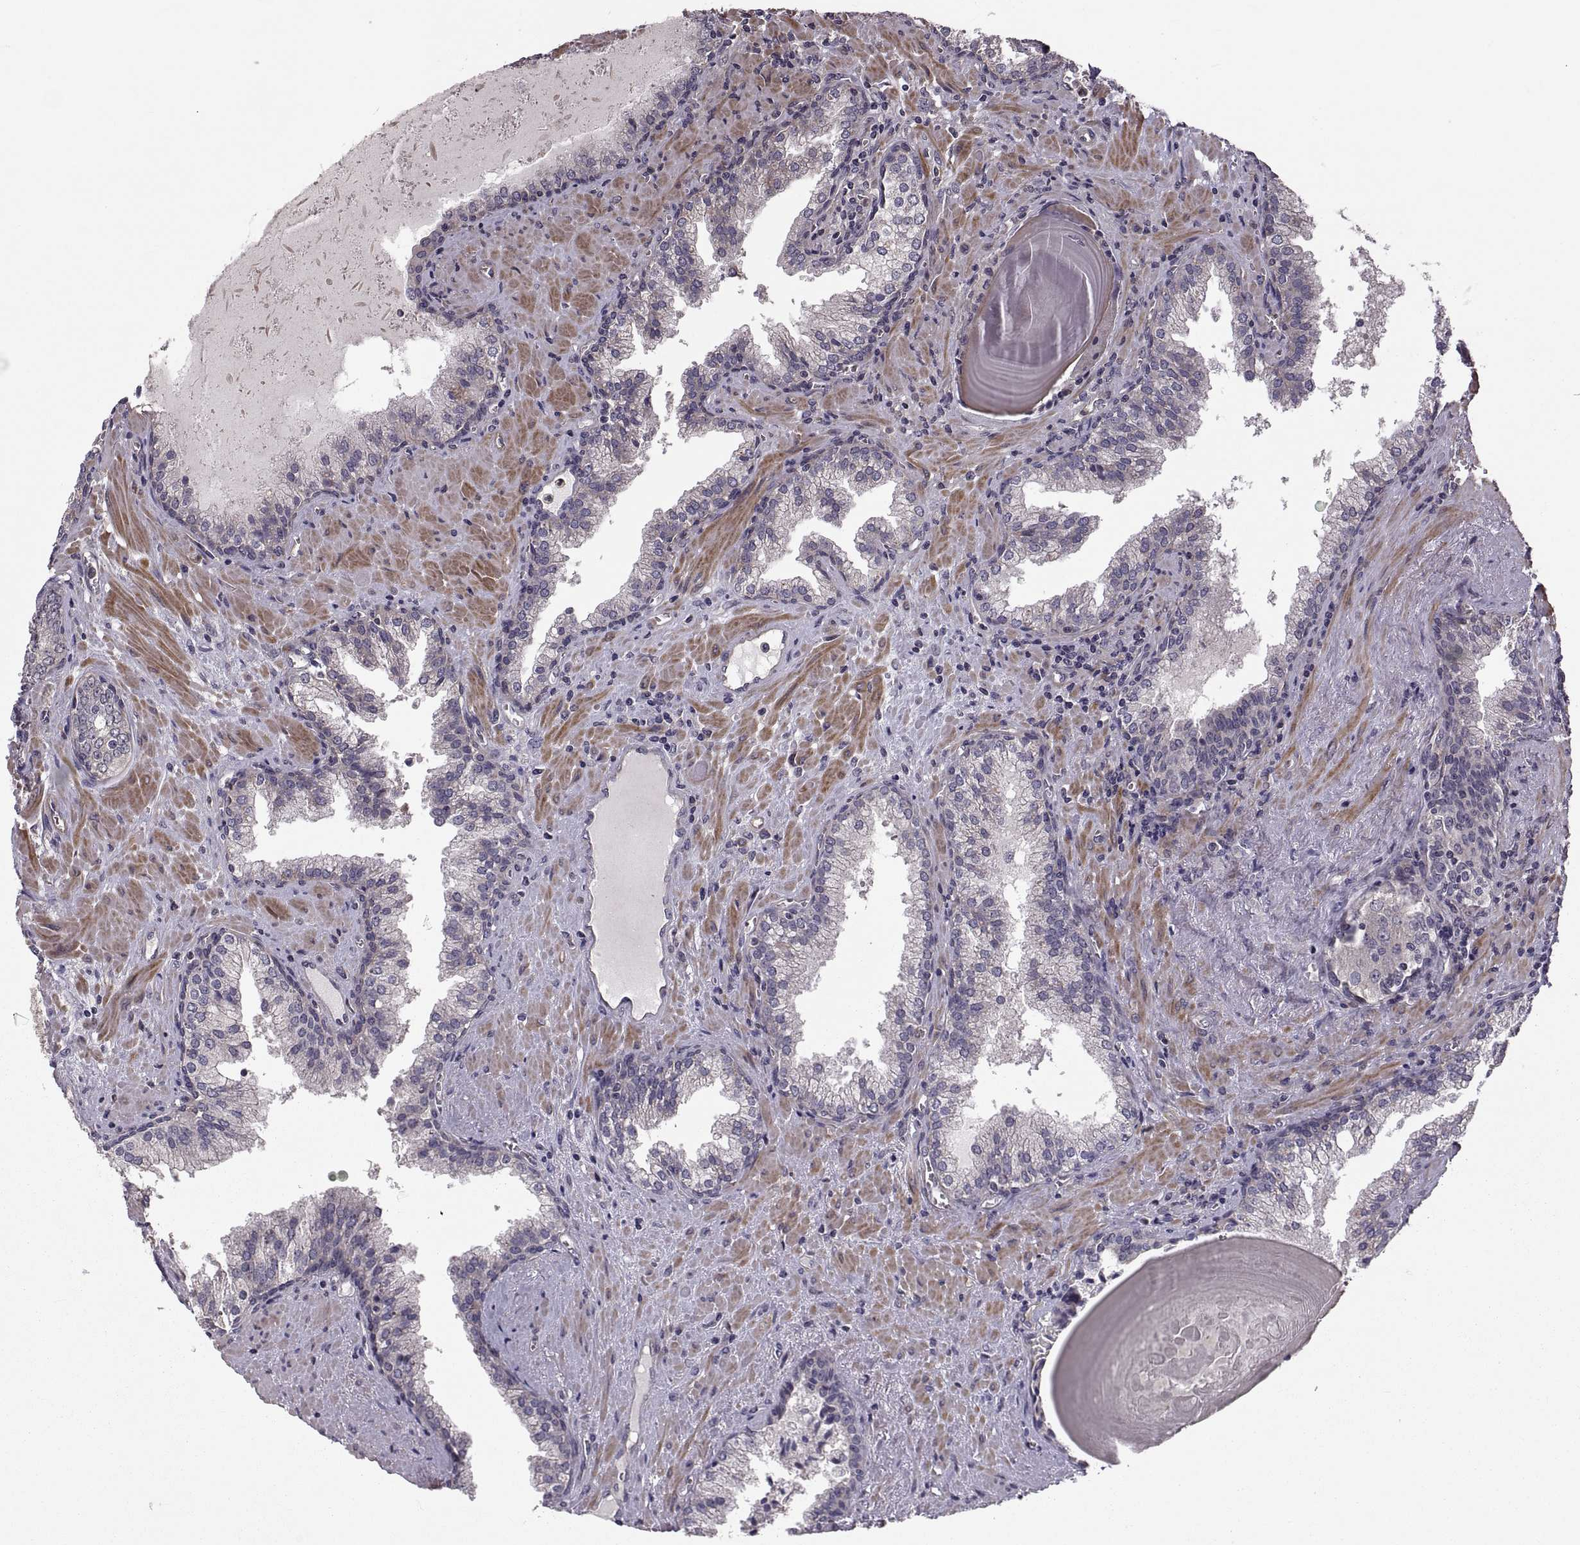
{"staining": {"intensity": "weak", "quantity": "25%-75%", "location": "cytoplasmic/membranous"}, "tissue": "prostate cancer", "cell_type": "Tumor cells", "image_type": "cancer", "snomed": [{"axis": "morphology", "description": "Adenocarcinoma, High grade"}, {"axis": "topography", "description": "Prostate"}], "caption": "Immunohistochemical staining of human high-grade adenocarcinoma (prostate) exhibits low levels of weak cytoplasmic/membranous protein staining in approximately 25%-75% of tumor cells.", "gene": "PMM2", "patient": {"sex": "male", "age": 68}}